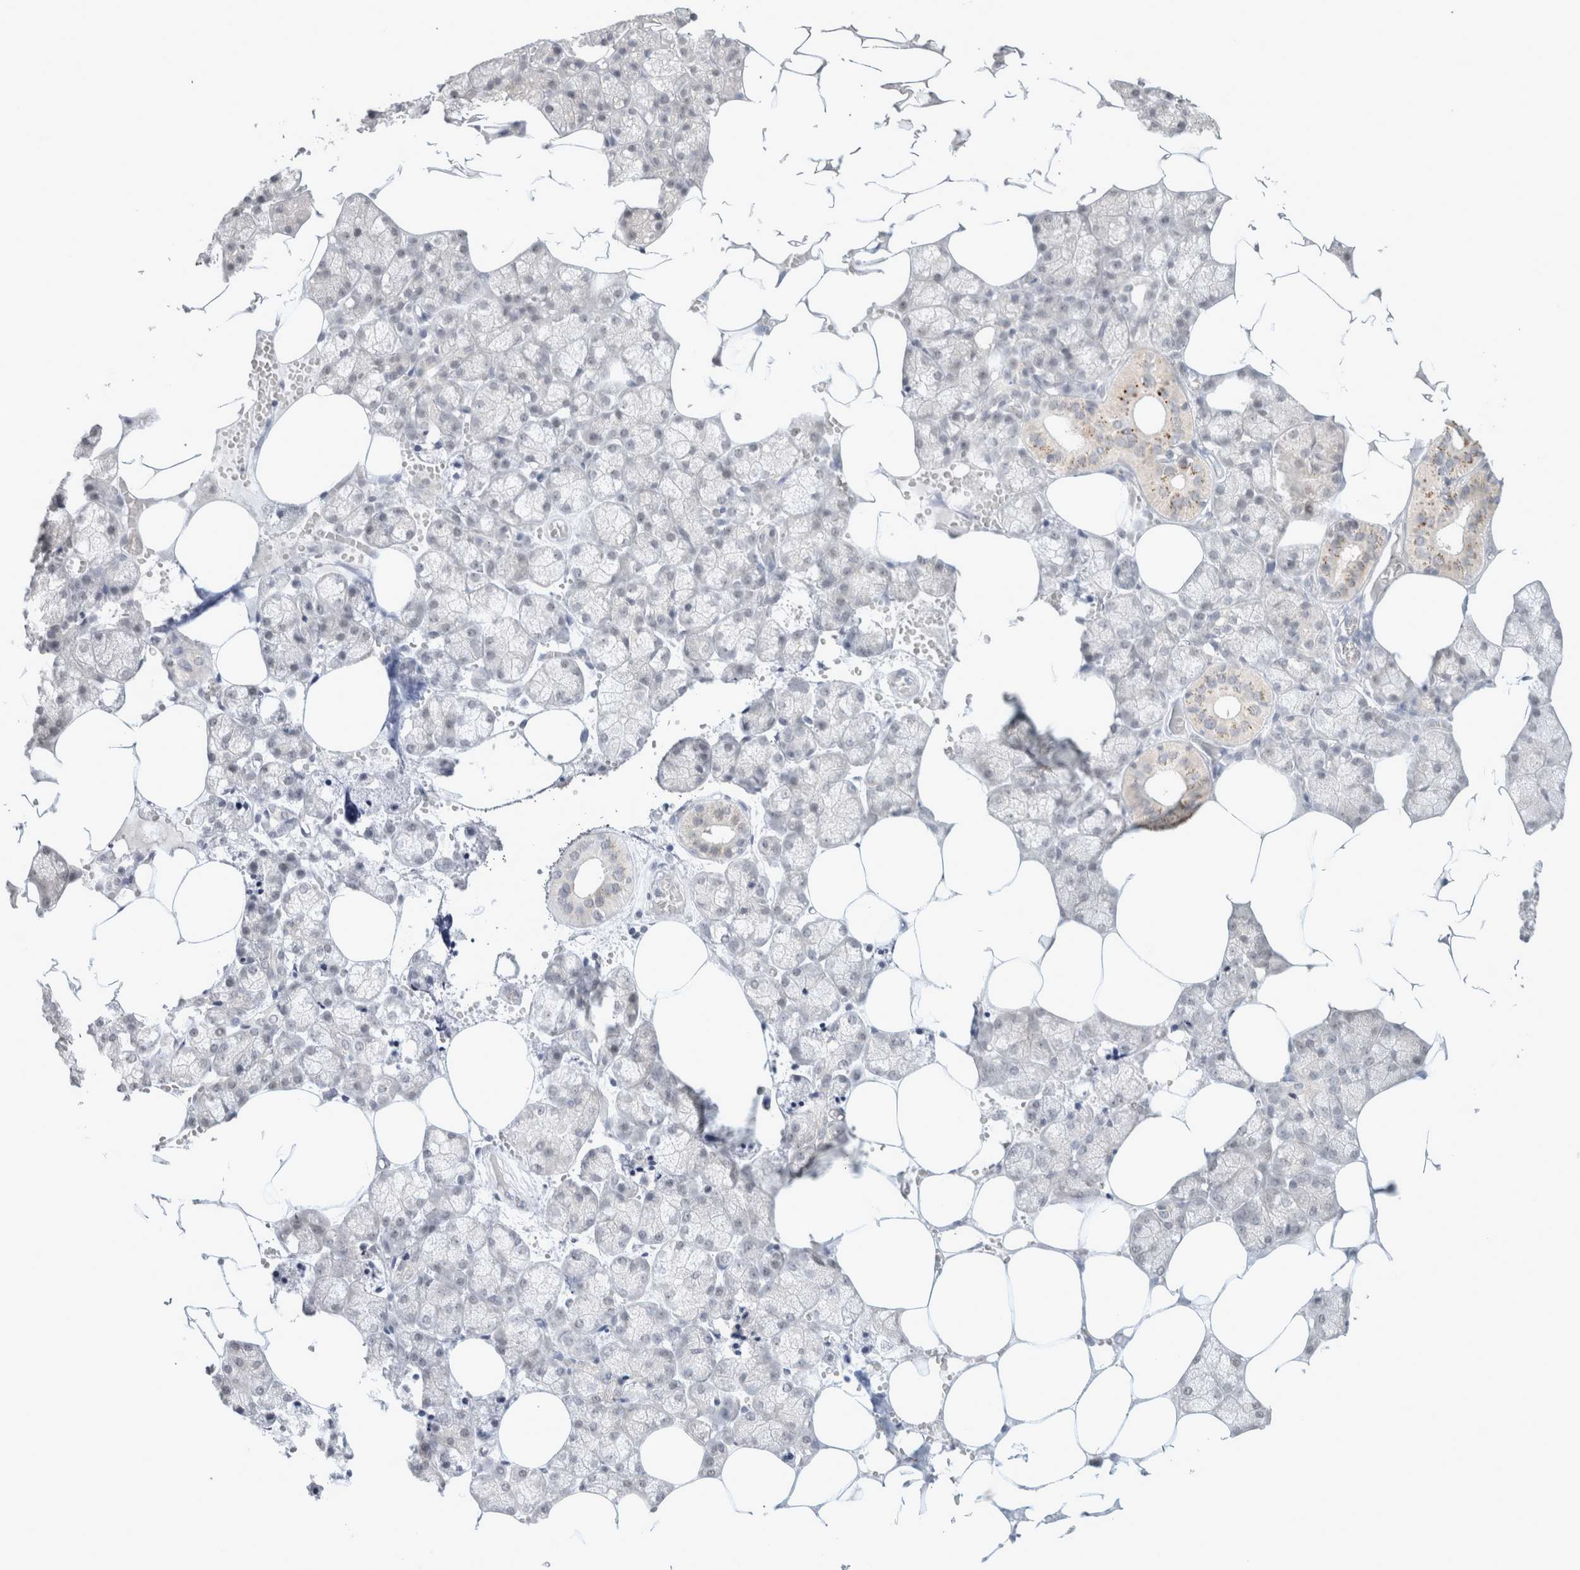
{"staining": {"intensity": "moderate", "quantity": "<25%", "location": "cytoplasmic/membranous"}, "tissue": "salivary gland", "cell_type": "Glandular cells", "image_type": "normal", "snomed": [{"axis": "morphology", "description": "Normal tissue, NOS"}, {"axis": "topography", "description": "Salivary gland"}], "caption": "Salivary gland stained for a protein (brown) demonstrates moderate cytoplasmic/membranous positive positivity in approximately <25% of glandular cells.", "gene": "FBXO42", "patient": {"sex": "male", "age": 62}}